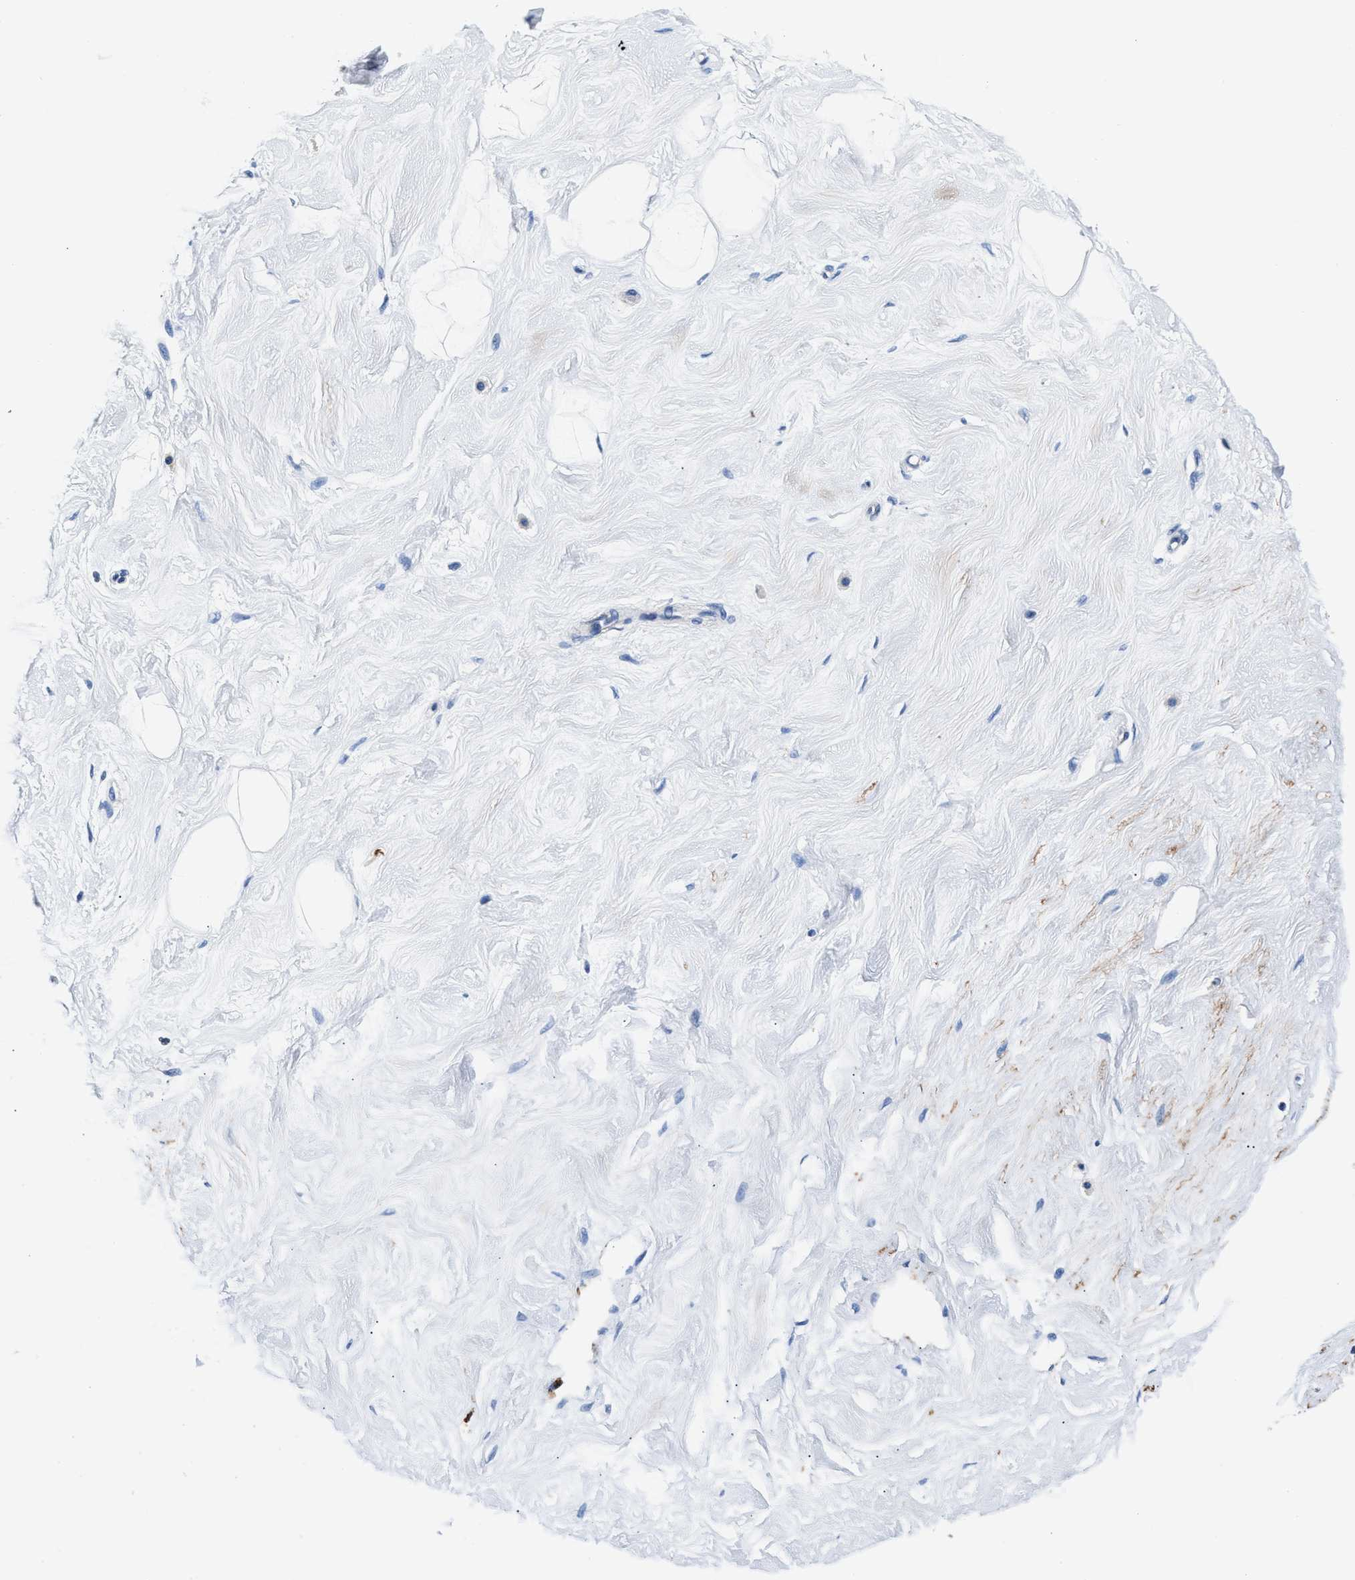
{"staining": {"intensity": "negative", "quantity": "none", "location": "none"}, "tissue": "breast", "cell_type": "Adipocytes", "image_type": "normal", "snomed": [{"axis": "morphology", "description": "Normal tissue, NOS"}, {"axis": "topography", "description": "Breast"}], "caption": "DAB immunohistochemical staining of benign human breast displays no significant expression in adipocytes.", "gene": "MYH3", "patient": {"sex": "female", "age": 23}}